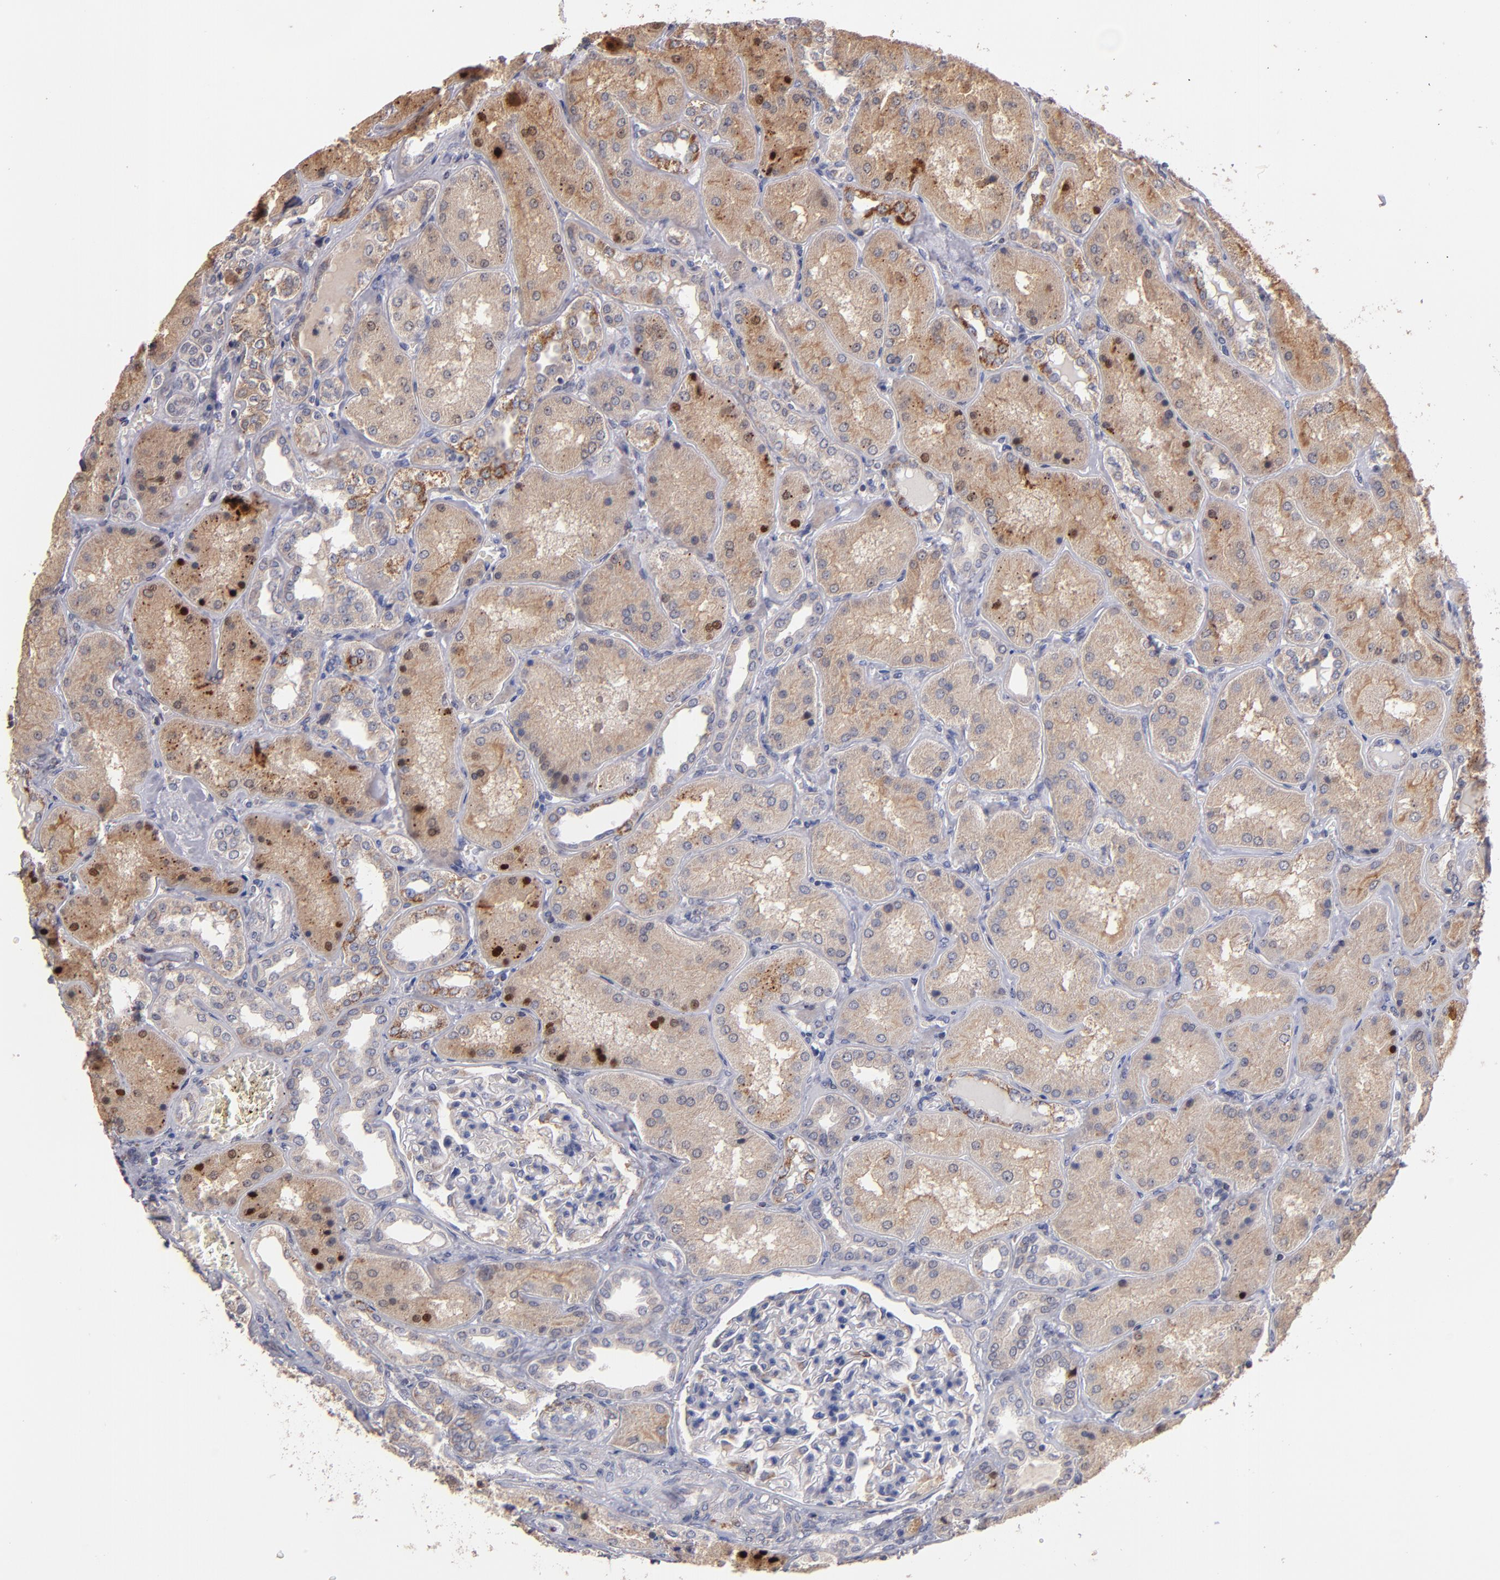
{"staining": {"intensity": "negative", "quantity": "none", "location": "none"}, "tissue": "kidney", "cell_type": "Cells in glomeruli", "image_type": "normal", "snomed": [{"axis": "morphology", "description": "Normal tissue, NOS"}, {"axis": "topography", "description": "Kidney"}], "caption": "There is no significant expression in cells in glomeruli of kidney. (DAB (3,3'-diaminobenzidine) immunohistochemistry visualized using brightfield microscopy, high magnification).", "gene": "DIABLO", "patient": {"sex": "female", "age": 56}}